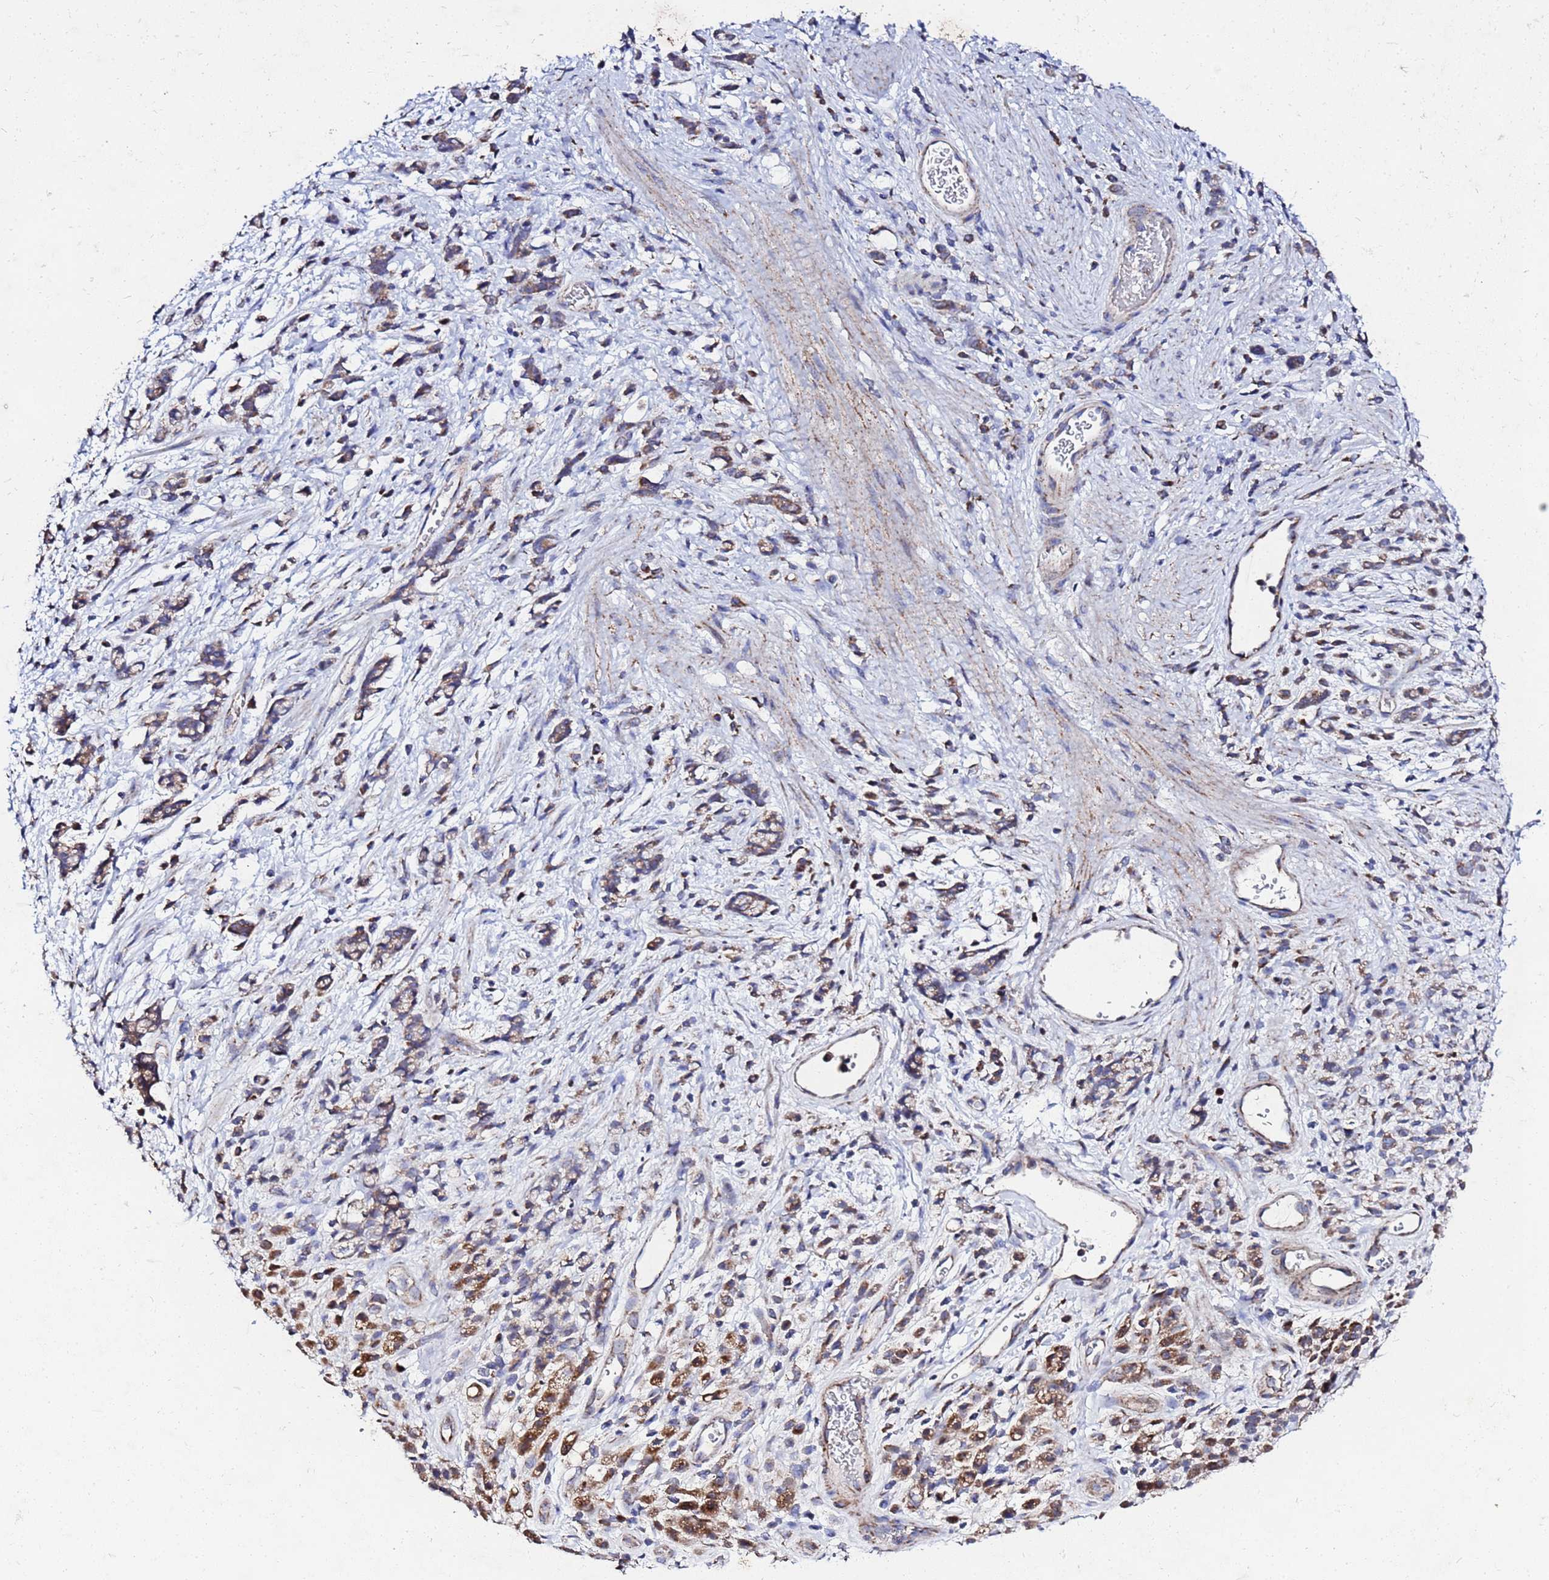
{"staining": {"intensity": "strong", "quantity": "25%-75%", "location": "cytoplasmic/membranous"}, "tissue": "stomach cancer", "cell_type": "Tumor cells", "image_type": "cancer", "snomed": [{"axis": "morphology", "description": "Adenocarcinoma, NOS"}, {"axis": "topography", "description": "Stomach"}], "caption": "Human stomach cancer (adenocarcinoma) stained with a protein marker displays strong staining in tumor cells.", "gene": "FAHD2A", "patient": {"sex": "female", "age": 60}}